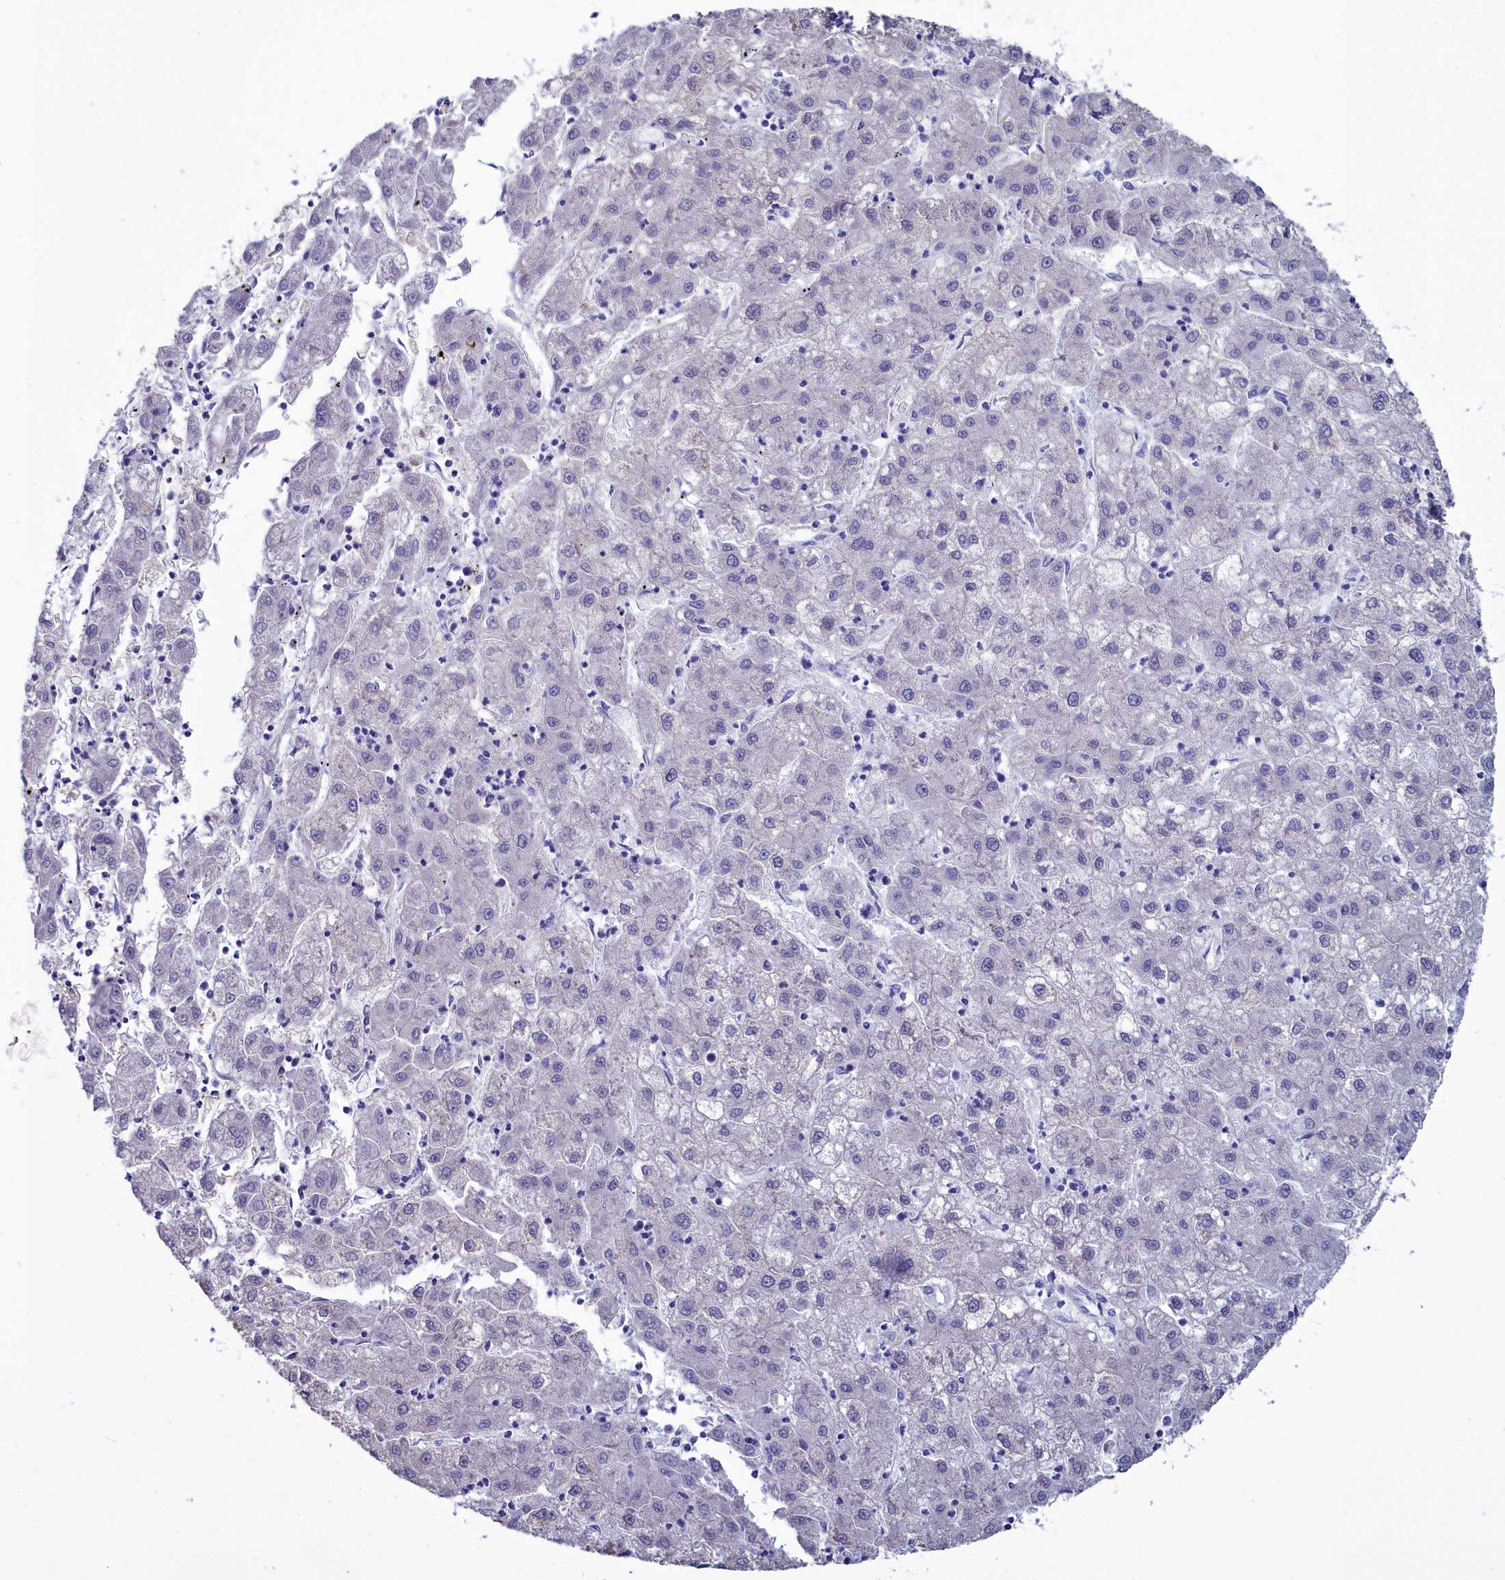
{"staining": {"intensity": "negative", "quantity": "none", "location": "none"}, "tissue": "liver cancer", "cell_type": "Tumor cells", "image_type": "cancer", "snomed": [{"axis": "morphology", "description": "Carcinoma, Hepatocellular, NOS"}, {"axis": "topography", "description": "Liver"}], "caption": "Liver cancer (hepatocellular carcinoma) was stained to show a protein in brown. There is no significant expression in tumor cells.", "gene": "MAP6", "patient": {"sex": "male", "age": 72}}